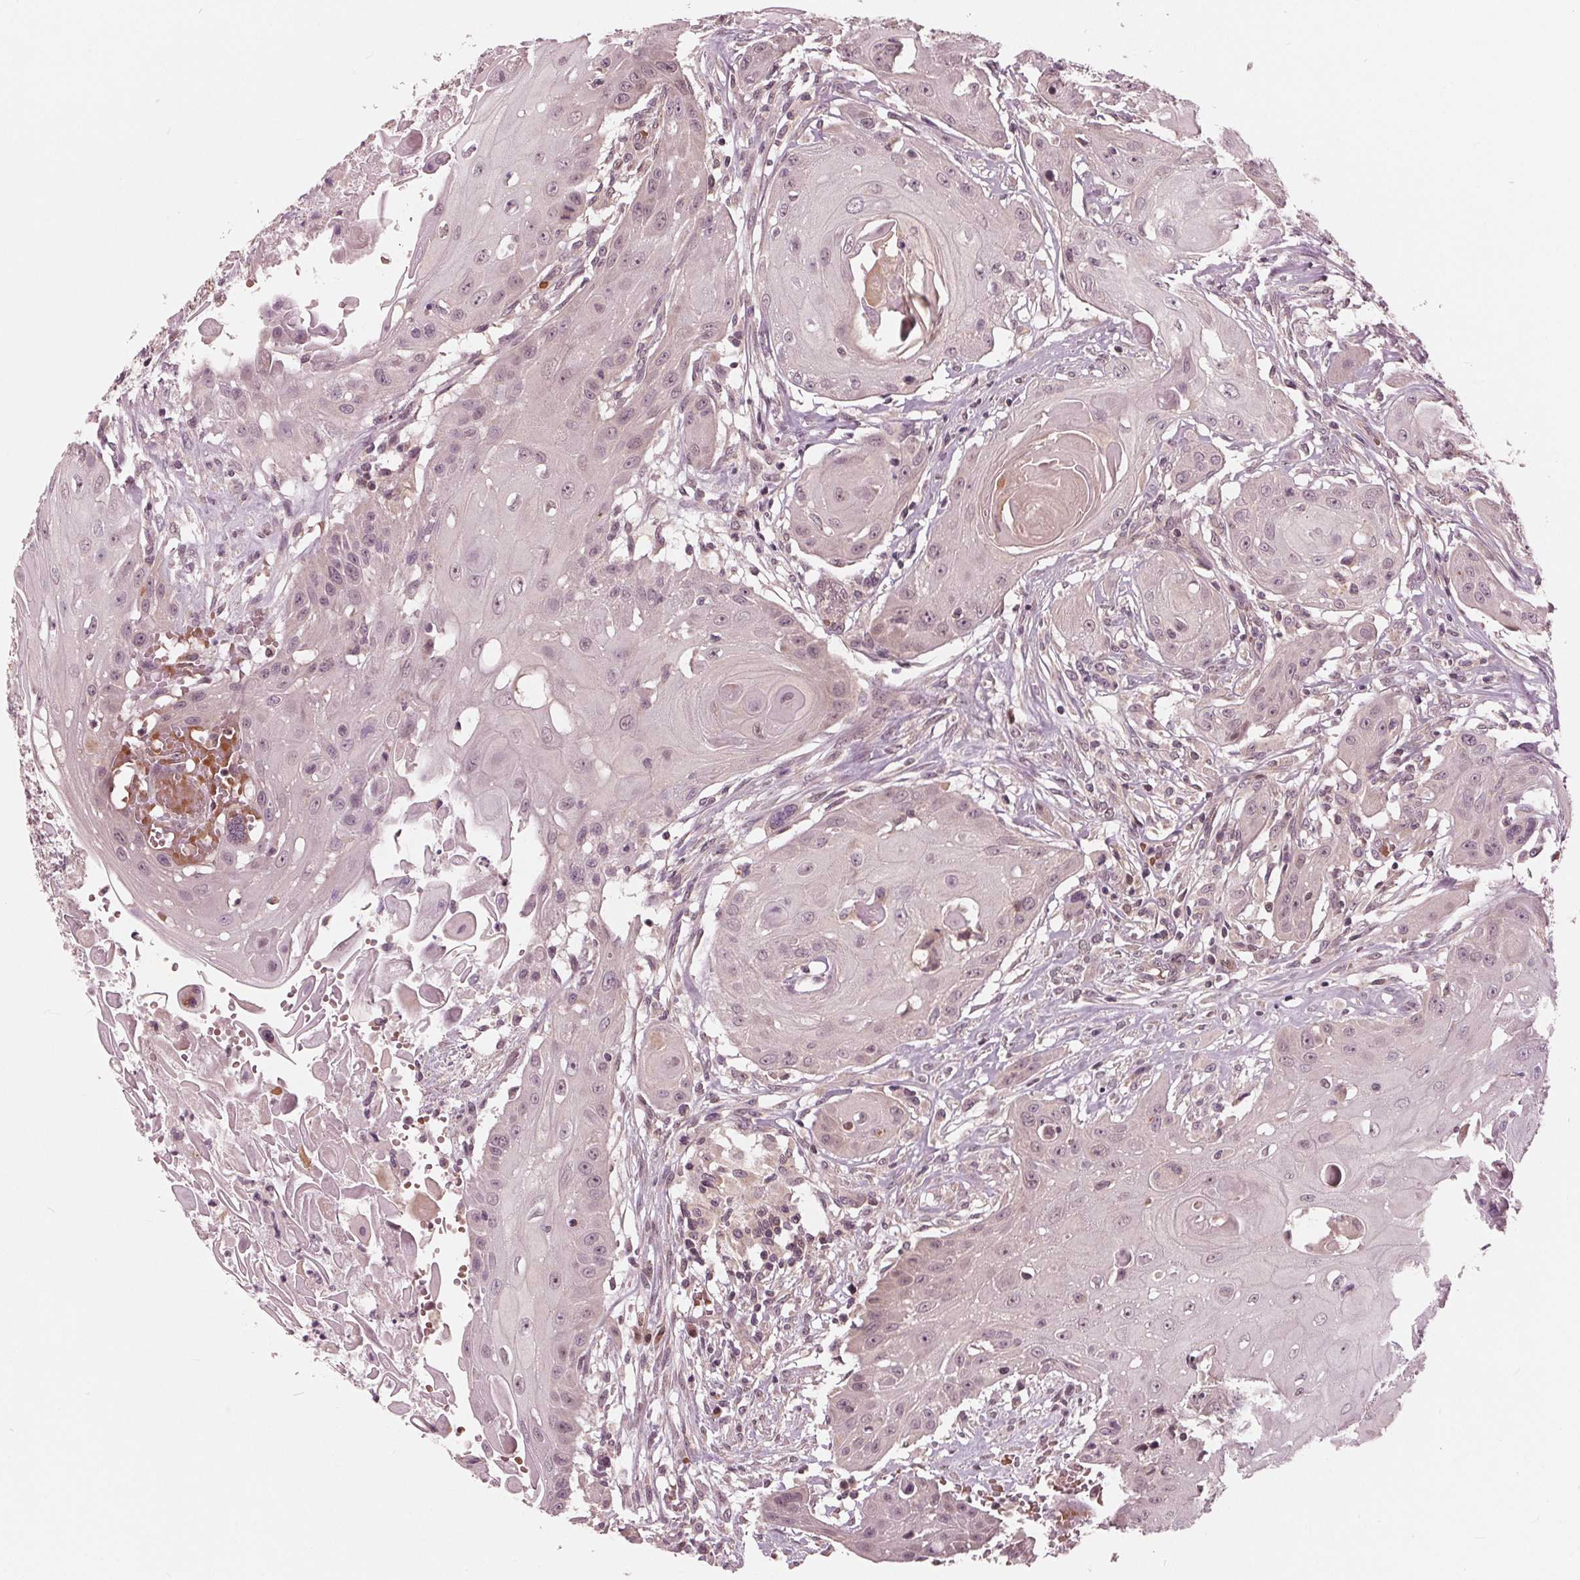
{"staining": {"intensity": "negative", "quantity": "none", "location": "none"}, "tissue": "head and neck cancer", "cell_type": "Tumor cells", "image_type": "cancer", "snomed": [{"axis": "morphology", "description": "Squamous cell carcinoma, NOS"}, {"axis": "topography", "description": "Oral tissue"}, {"axis": "topography", "description": "Head-Neck"}, {"axis": "topography", "description": "Neck, NOS"}], "caption": "Immunohistochemistry of human squamous cell carcinoma (head and neck) displays no positivity in tumor cells.", "gene": "UBALD1", "patient": {"sex": "female", "age": 55}}